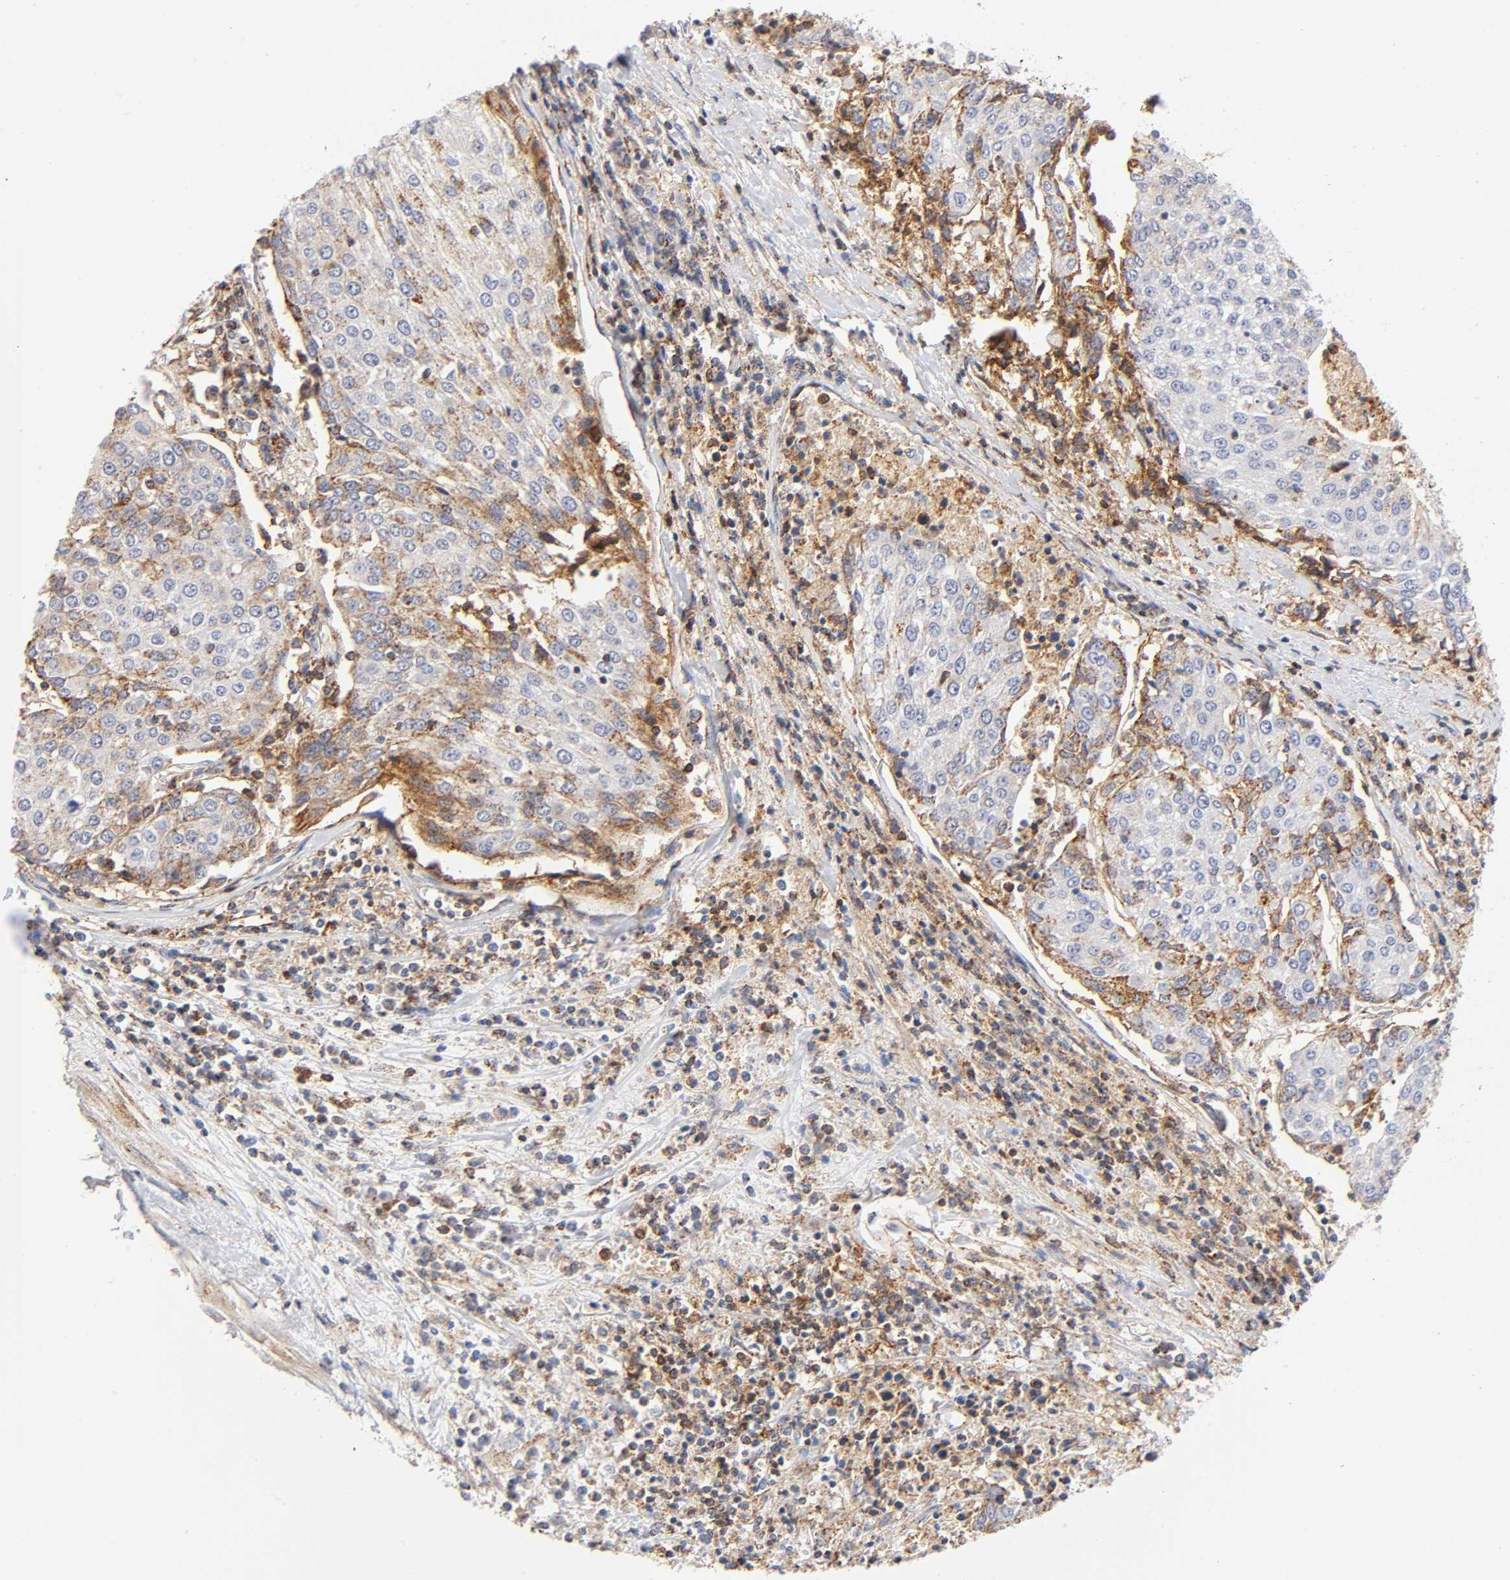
{"staining": {"intensity": "moderate", "quantity": "25%-75%", "location": "cytoplasmic/membranous"}, "tissue": "urothelial cancer", "cell_type": "Tumor cells", "image_type": "cancer", "snomed": [{"axis": "morphology", "description": "Urothelial carcinoma, High grade"}, {"axis": "topography", "description": "Urinary bladder"}], "caption": "A brown stain highlights moderate cytoplasmic/membranous staining of a protein in high-grade urothelial carcinoma tumor cells. (IHC, brightfield microscopy, high magnification).", "gene": "ANXA7", "patient": {"sex": "female", "age": 85}}